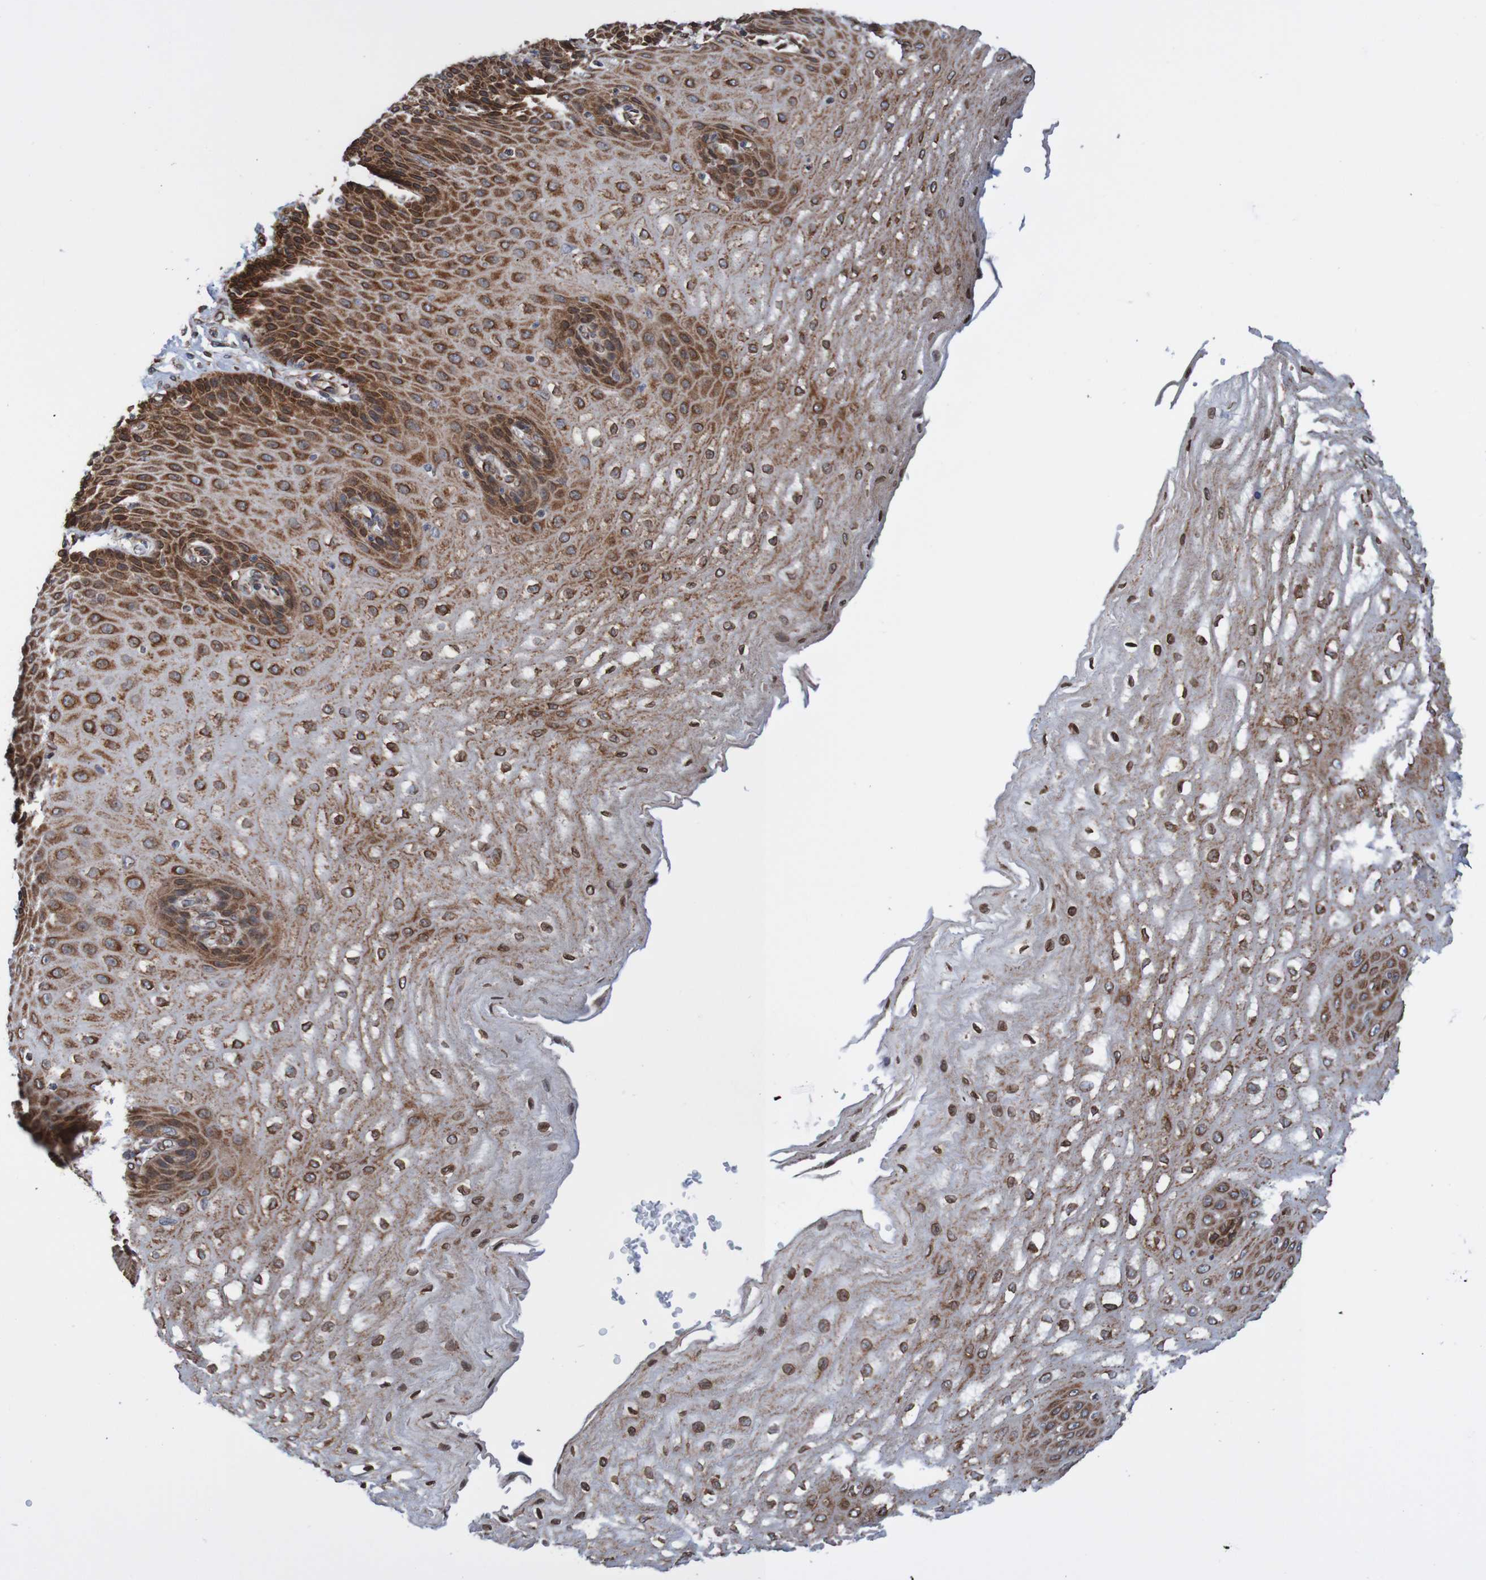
{"staining": {"intensity": "strong", "quantity": ">75%", "location": "cytoplasmic/membranous,nuclear"}, "tissue": "esophagus", "cell_type": "Squamous epithelial cells", "image_type": "normal", "snomed": [{"axis": "morphology", "description": "Normal tissue, NOS"}, {"axis": "topography", "description": "Esophagus"}], "caption": "Immunohistochemical staining of normal esophagus demonstrates high levels of strong cytoplasmic/membranous,nuclear positivity in about >75% of squamous epithelial cells.", "gene": "TMEM109", "patient": {"sex": "male", "age": 54}}